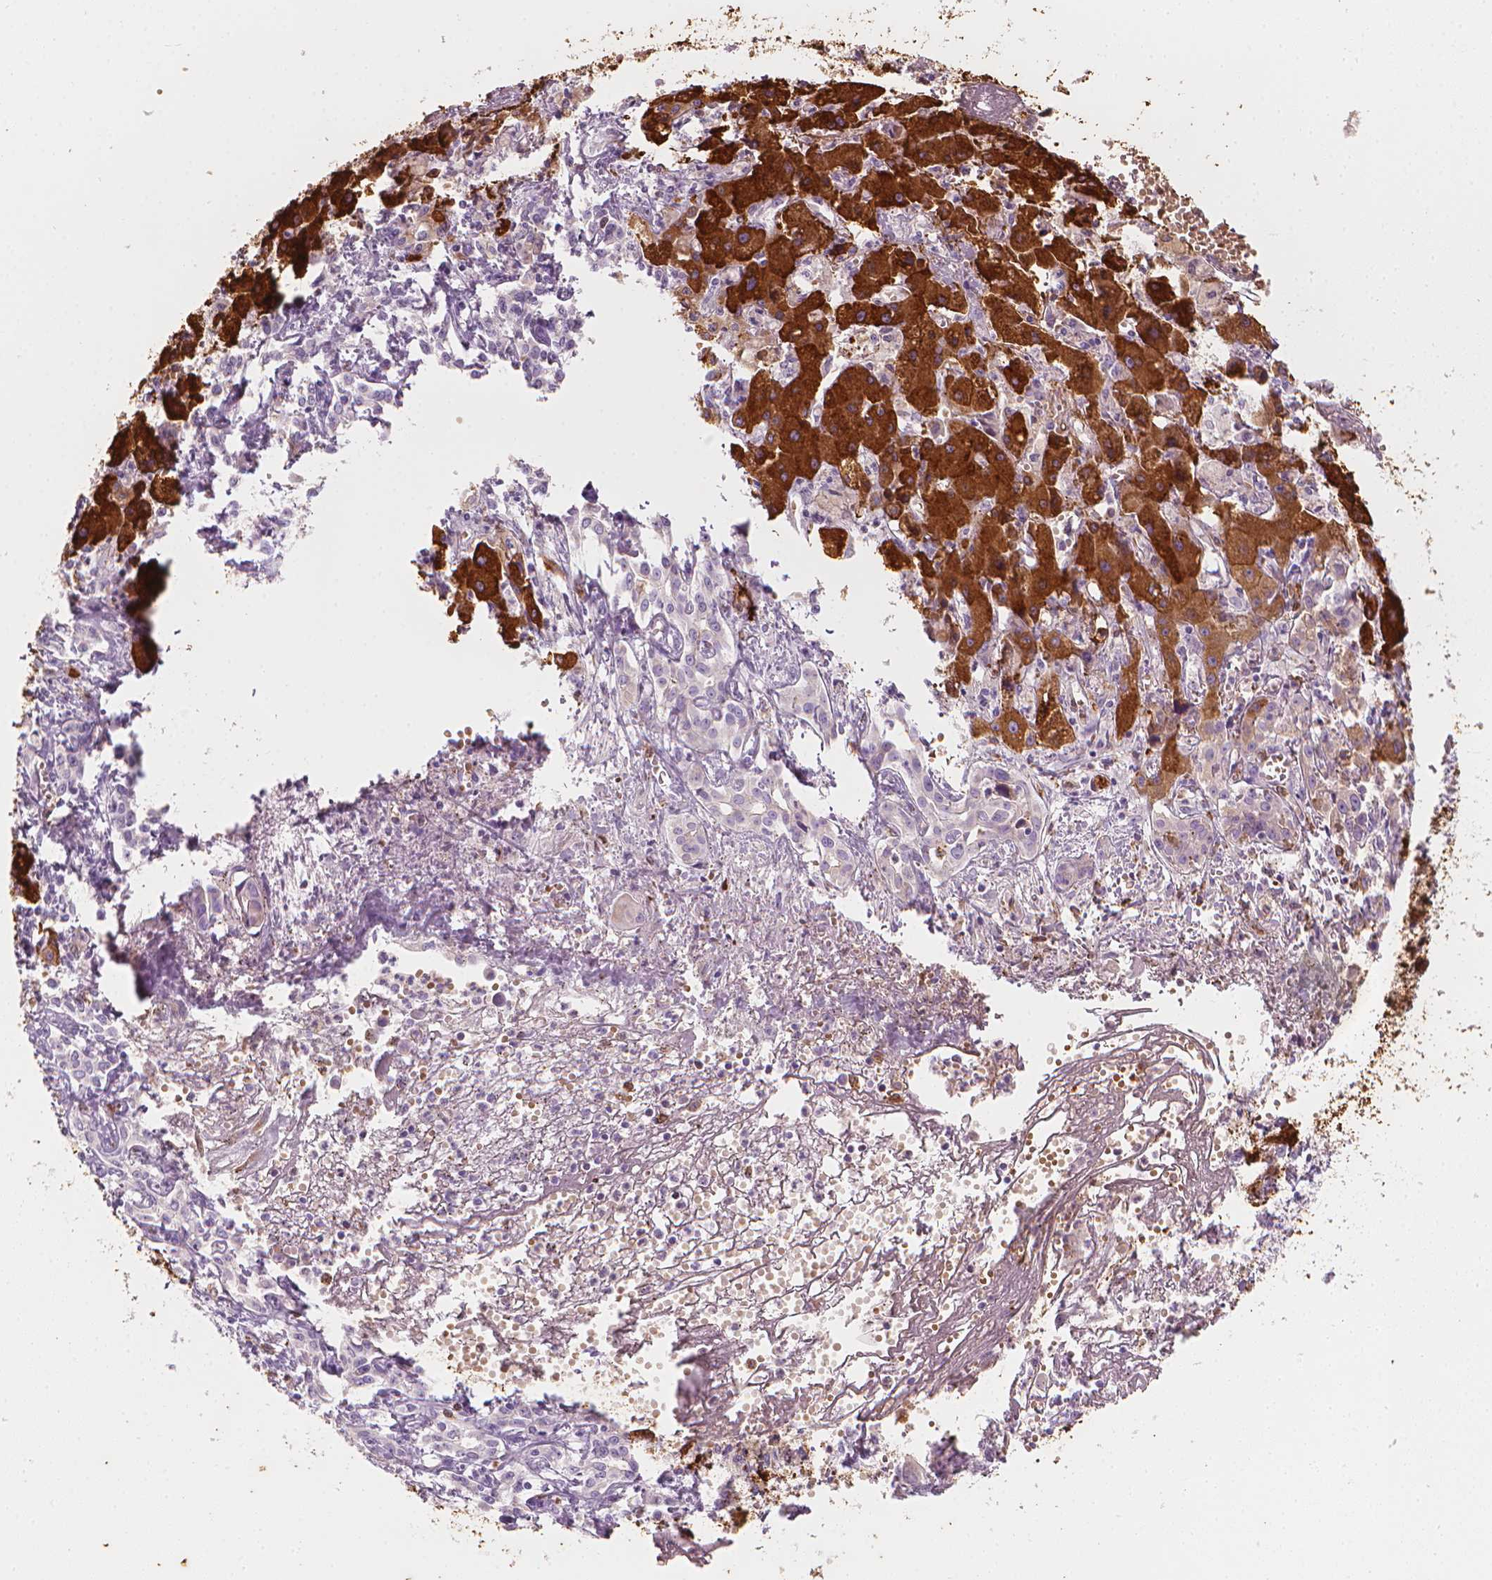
{"staining": {"intensity": "strong", "quantity": ">75%", "location": "cytoplasmic/membranous"}, "tissue": "liver cancer", "cell_type": "Tumor cells", "image_type": "cancer", "snomed": [{"axis": "morphology", "description": "Cholangiocarcinoma"}, {"axis": "topography", "description": "Liver"}], "caption": "A micrograph showing strong cytoplasmic/membranous positivity in about >75% of tumor cells in cholangiocarcinoma (liver), as visualized by brown immunohistochemical staining.", "gene": "CES1", "patient": {"sex": "female", "age": 64}}